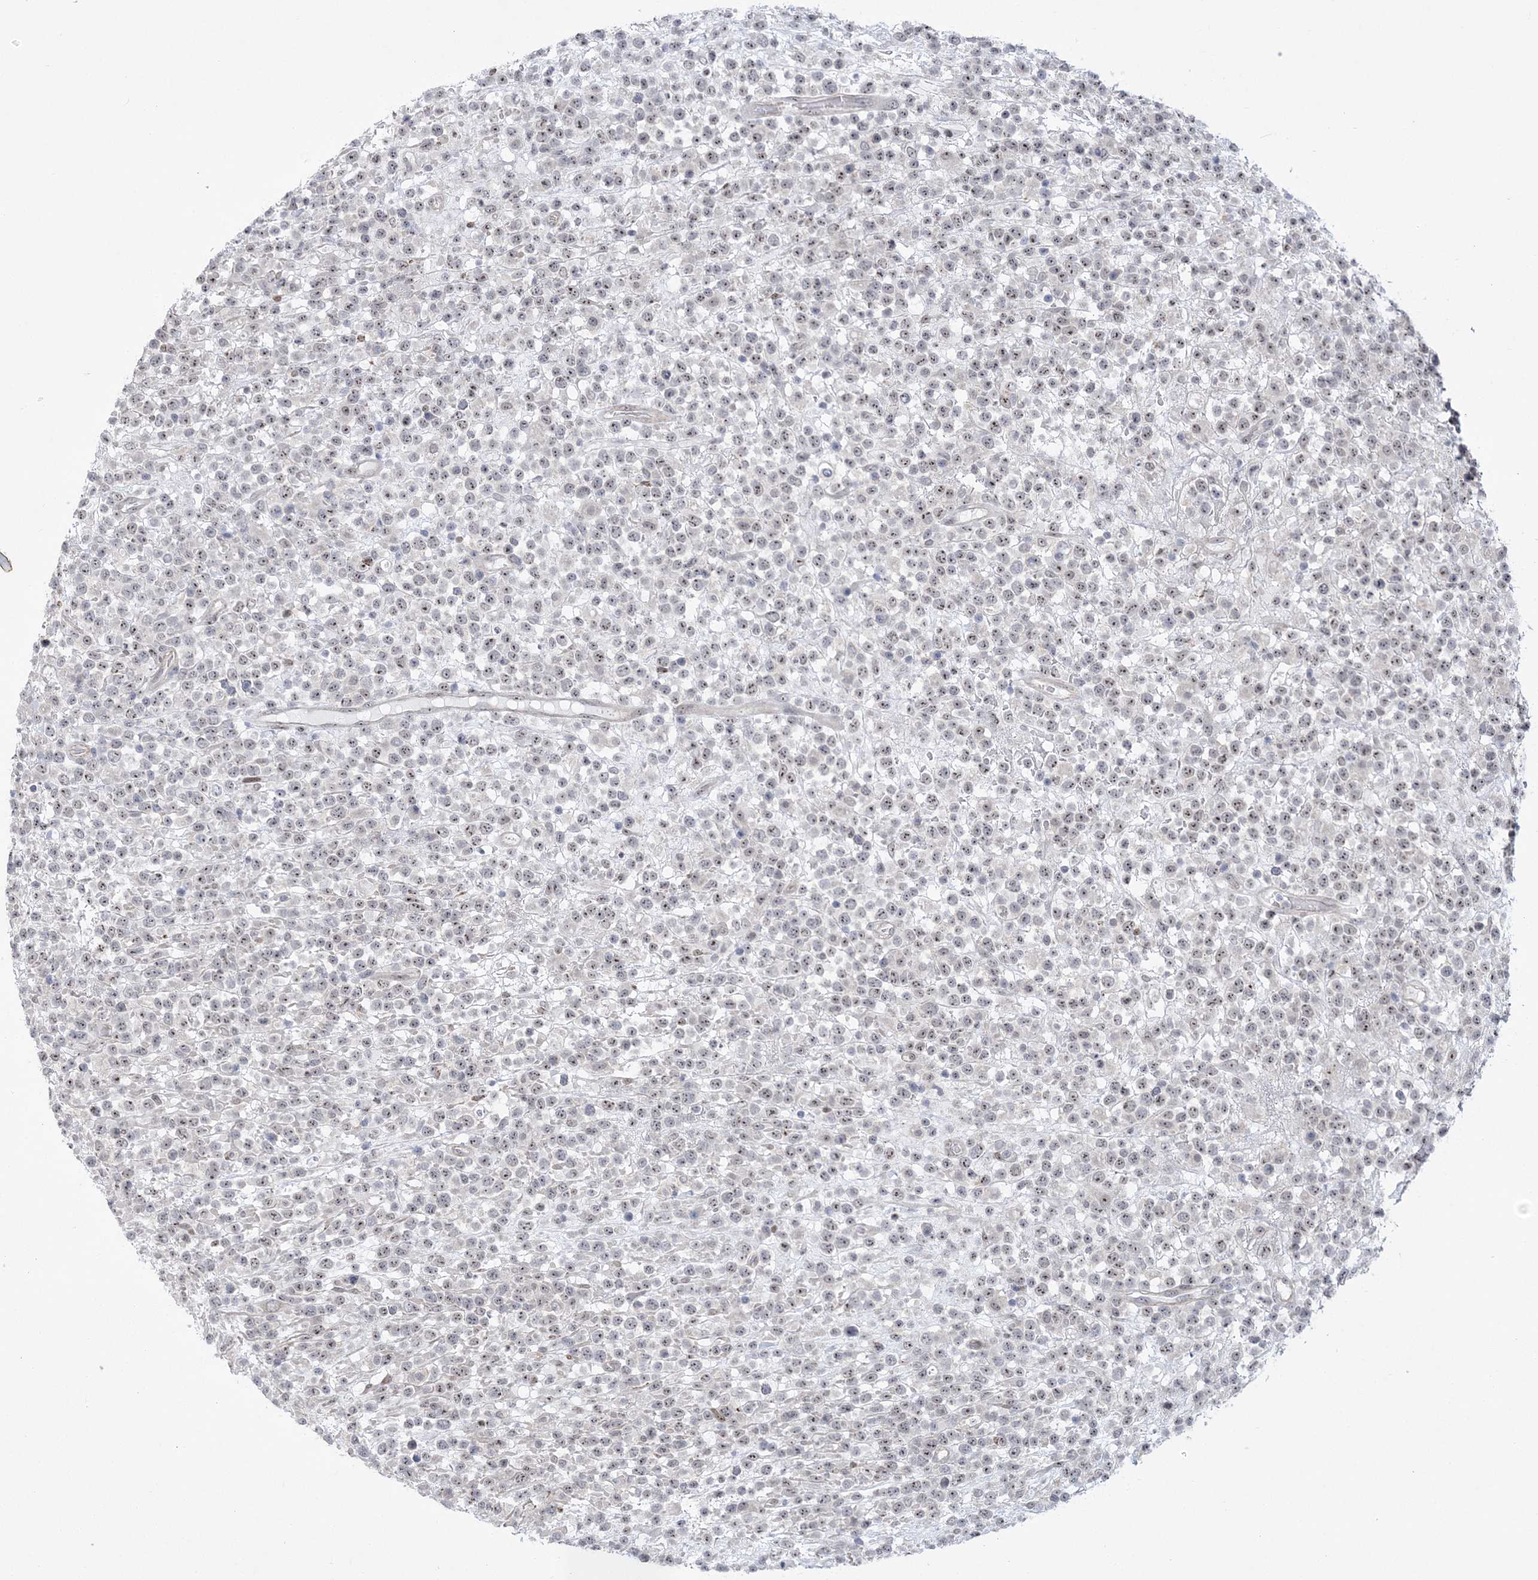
{"staining": {"intensity": "weak", "quantity": ">75%", "location": "nuclear"}, "tissue": "lymphoma", "cell_type": "Tumor cells", "image_type": "cancer", "snomed": [{"axis": "morphology", "description": "Malignant lymphoma, non-Hodgkin's type, High grade"}, {"axis": "topography", "description": "Colon"}], "caption": "There is low levels of weak nuclear positivity in tumor cells of malignant lymphoma, non-Hodgkin's type (high-grade), as demonstrated by immunohistochemical staining (brown color).", "gene": "HOMEZ", "patient": {"sex": "female", "age": 53}}